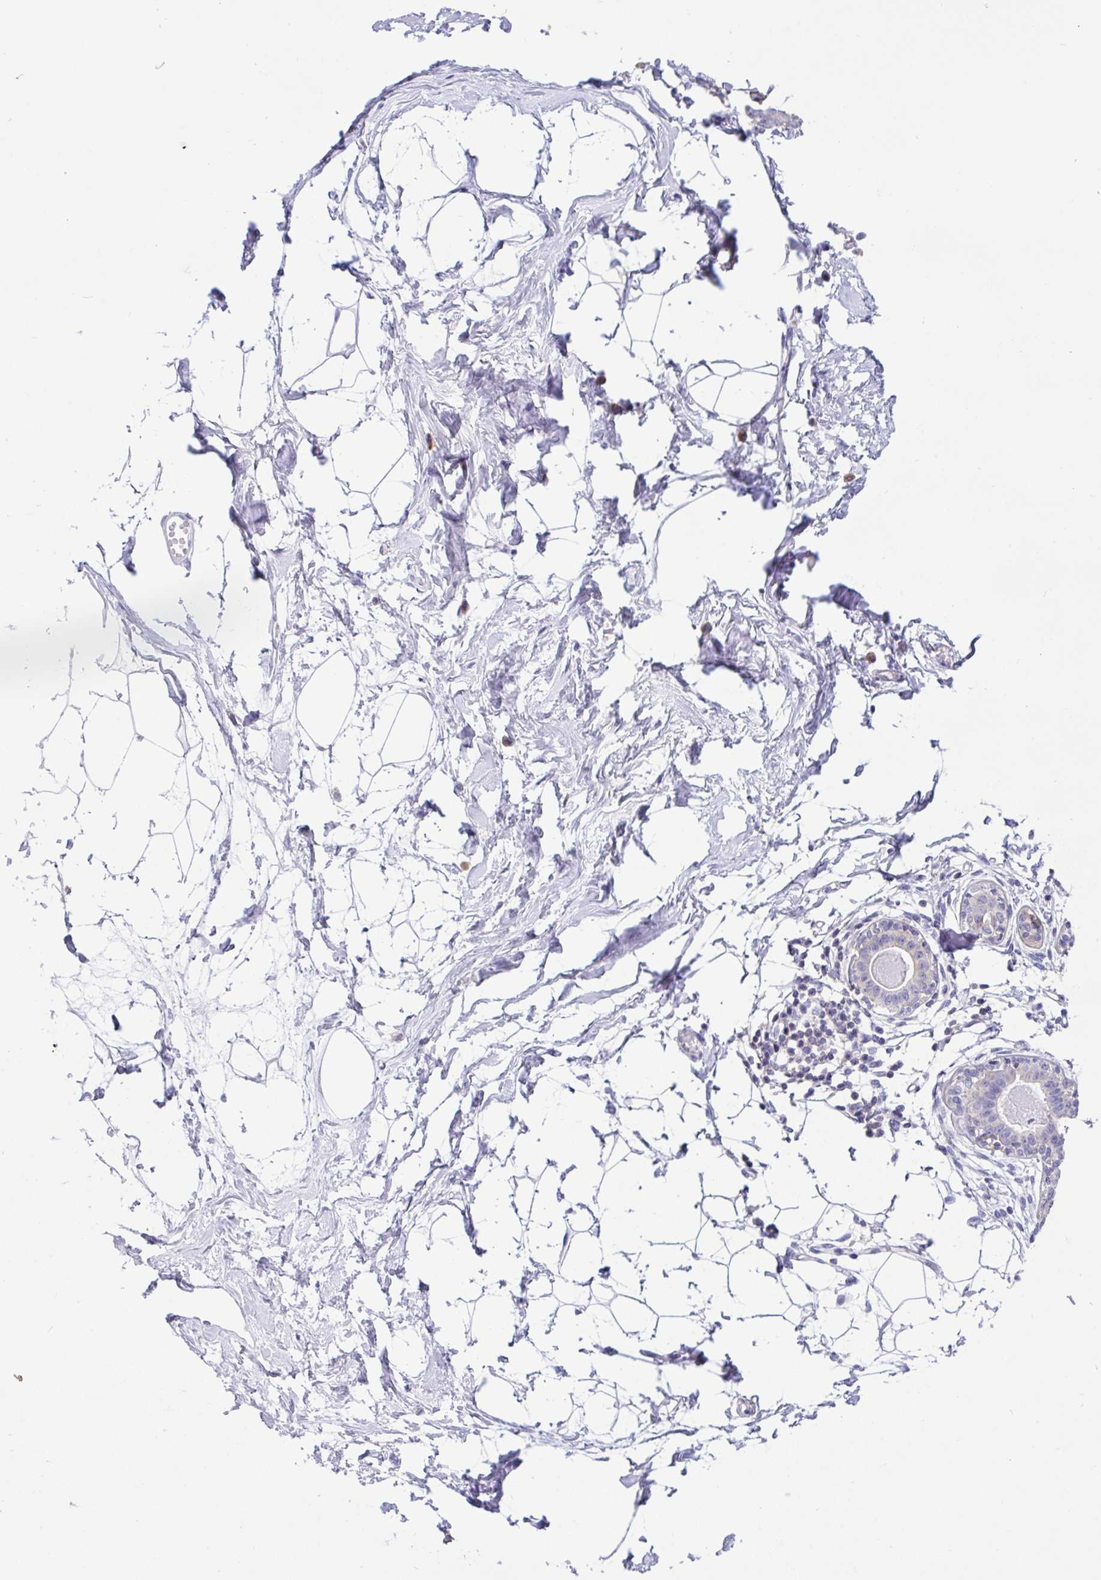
{"staining": {"intensity": "negative", "quantity": "none", "location": "none"}, "tissue": "breast", "cell_type": "Adipocytes", "image_type": "normal", "snomed": [{"axis": "morphology", "description": "Normal tissue, NOS"}, {"axis": "topography", "description": "Breast"}], "caption": "The immunohistochemistry (IHC) image has no significant expression in adipocytes of breast.", "gene": "TMEM41A", "patient": {"sex": "female", "age": 45}}